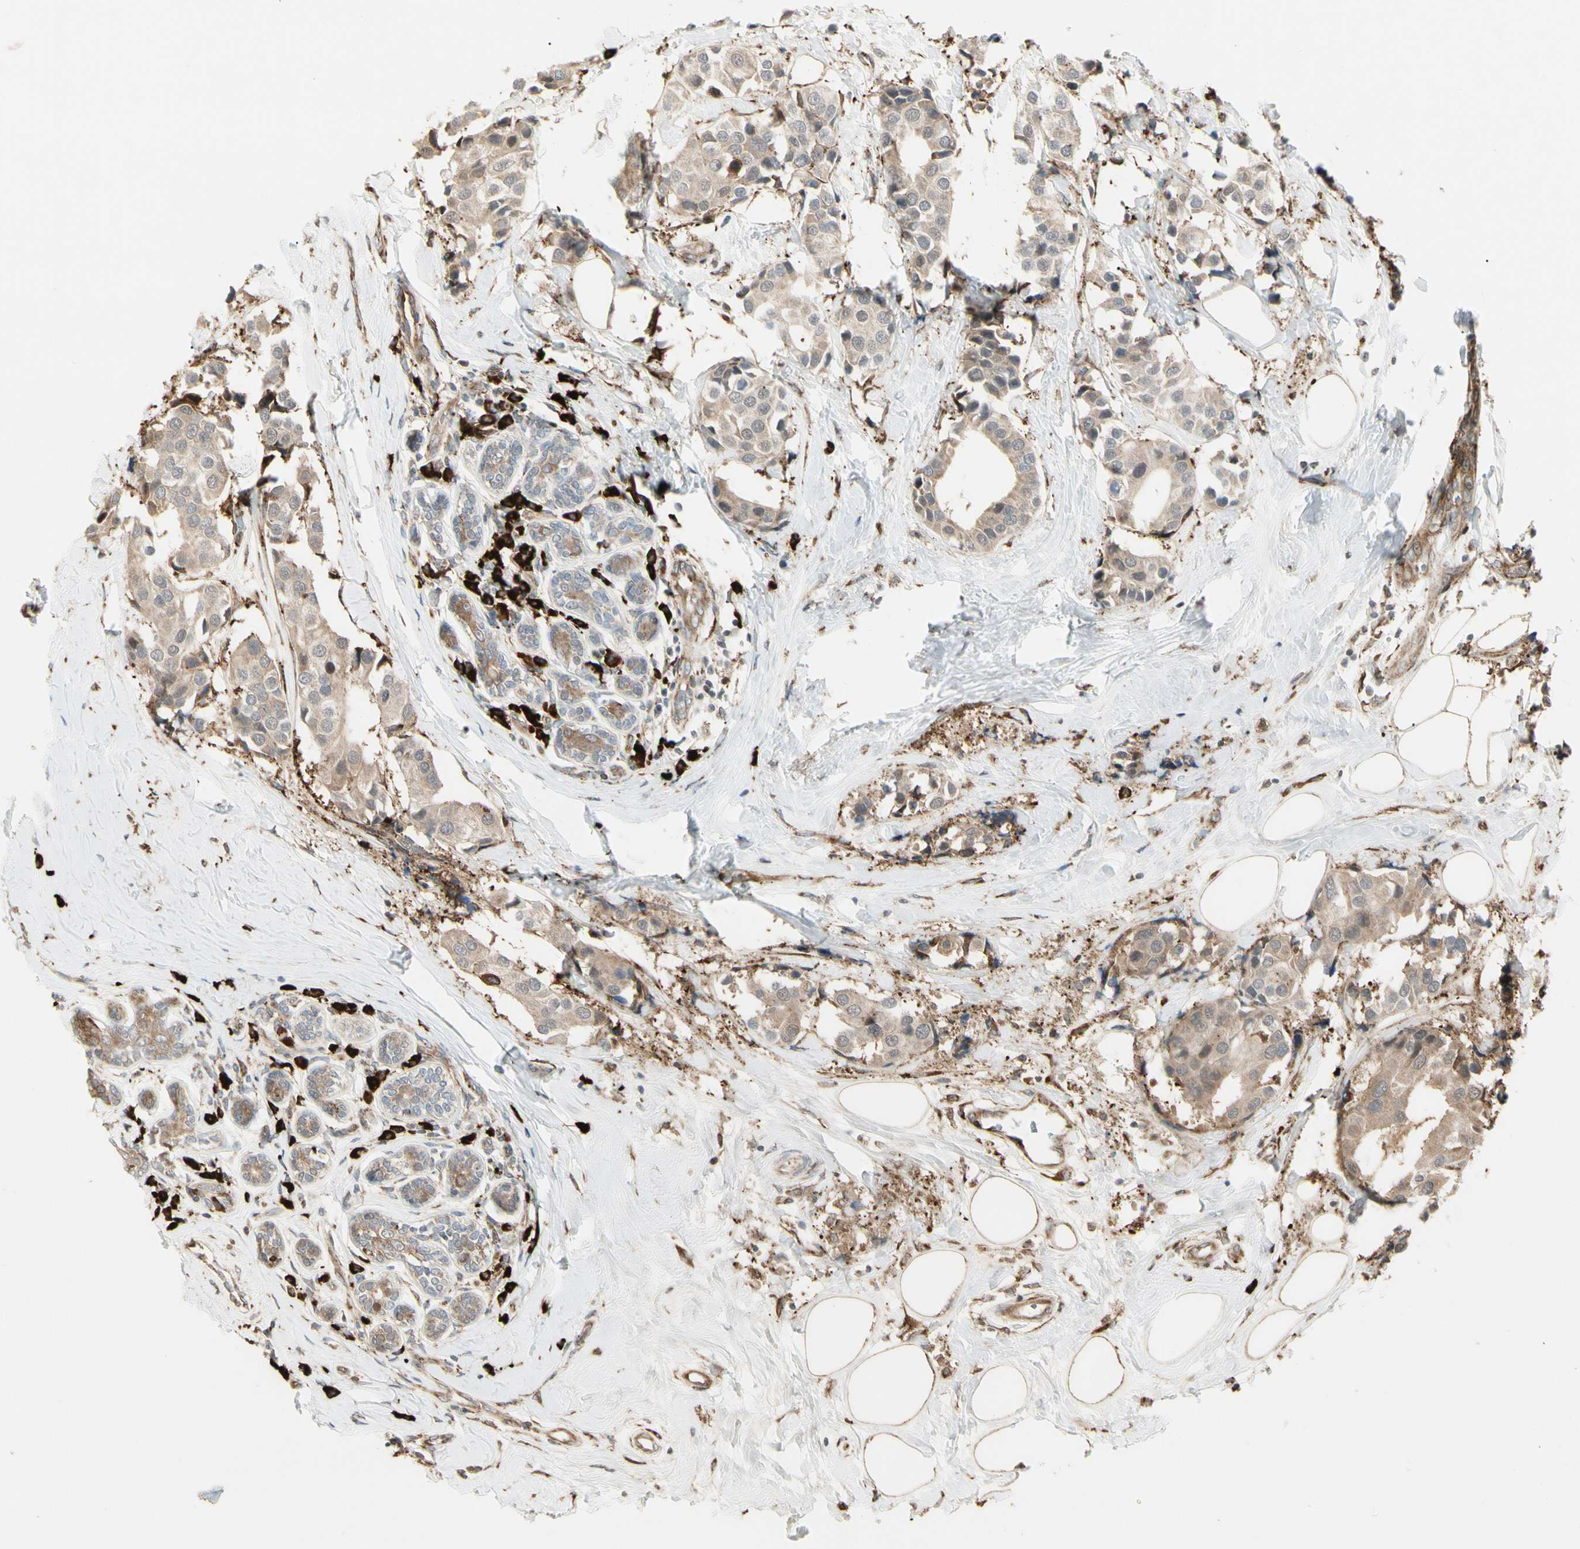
{"staining": {"intensity": "moderate", "quantity": ">75%", "location": "cytoplasmic/membranous"}, "tissue": "breast cancer", "cell_type": "Tumor cells", "image_type": "cancer", "snomed": [{"axis": "morphology", "description": "Normal tissue, NOS"}, {"axis": "morphology", "description": "Duct carcinoma"}, {"axis": "topography", "description": "Breast"}], "caption": "Breast cancer stained with a protein marker demonstrates moderate staining in tumor cells.", "gene": "HSP90B1", "patient": {"sex": "female", "age": 39}}